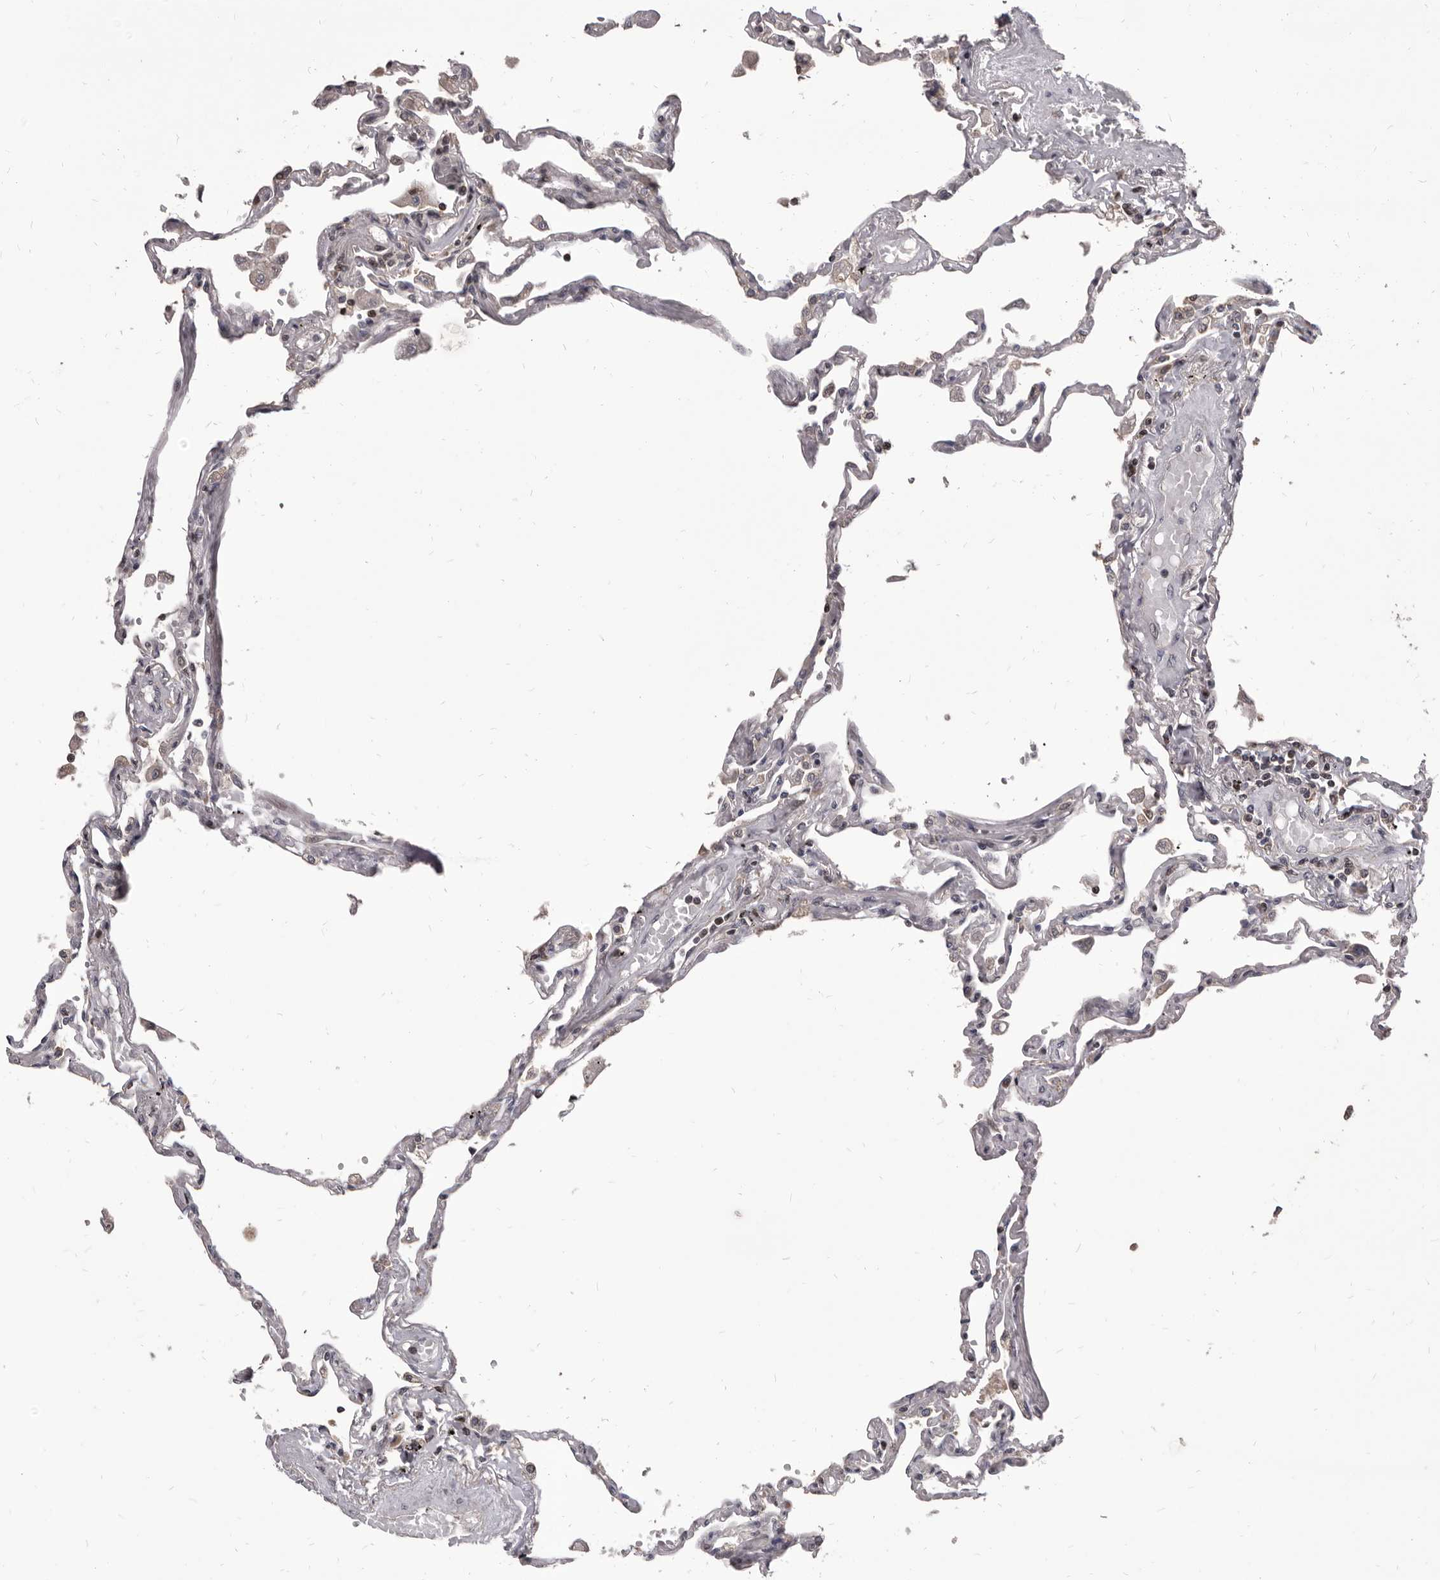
{"staining": {"intensity": "negative", "quantity": "none", "location": "none"}, "tissue": "lung", "cell_type": "Alveolar cells", "image_type": "normal", "snomed": [{"axis": "morphology", "description": "Normal tissue, NOS"}, {"axis": "topography", "description": "Lung"}], "caption": "Alveolar cells are negative for brown protein staining in unremarkable lung. The staining is performed using DAB (3,3'-diaminobenzidine) brown chromogen with nuclei counter-stained in using hematoxylin.", "gene": "MAP3K14", "patient": {"sex": "female", "age": 67}}